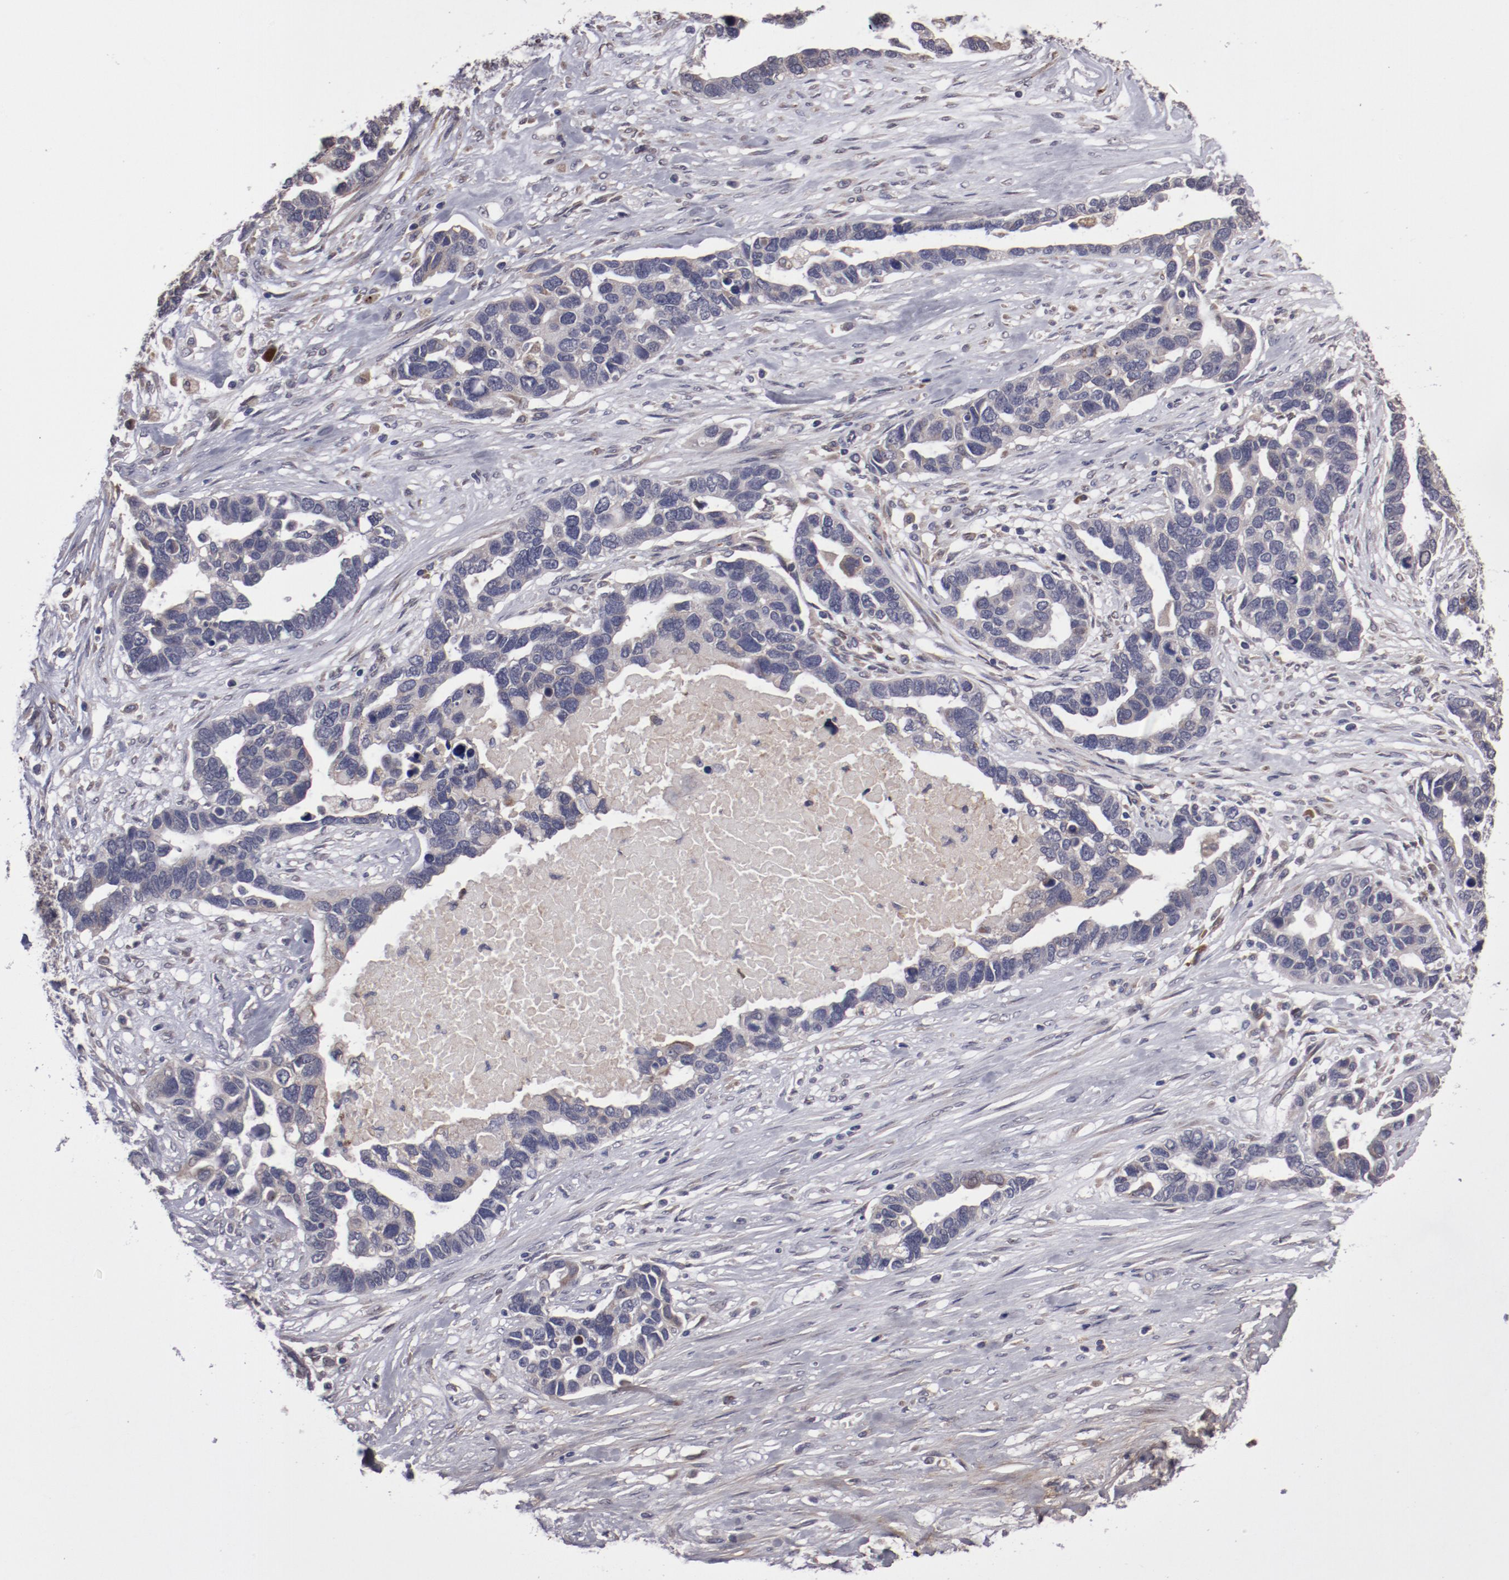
{"staining": {"intensity": "weak", "quantity": "<25%", "location": "cytoplasmic/membranous"}, "tissue": "ovarian cancer", "cell_type": "Tumor cells", "image_type": "cancer", "snomed": [{"axis": "morphology", "description": "Cystadenocarcinoma, serous, NOS"}, {"axis": "topography", "description": "Ovary"}], "caption": "Tumor cells show no significant protein positivity in ovarian cancer (serous cystadenocarcinoma).", "gene": "IL12A", "patient": {"sex": "female", "age": 54}}